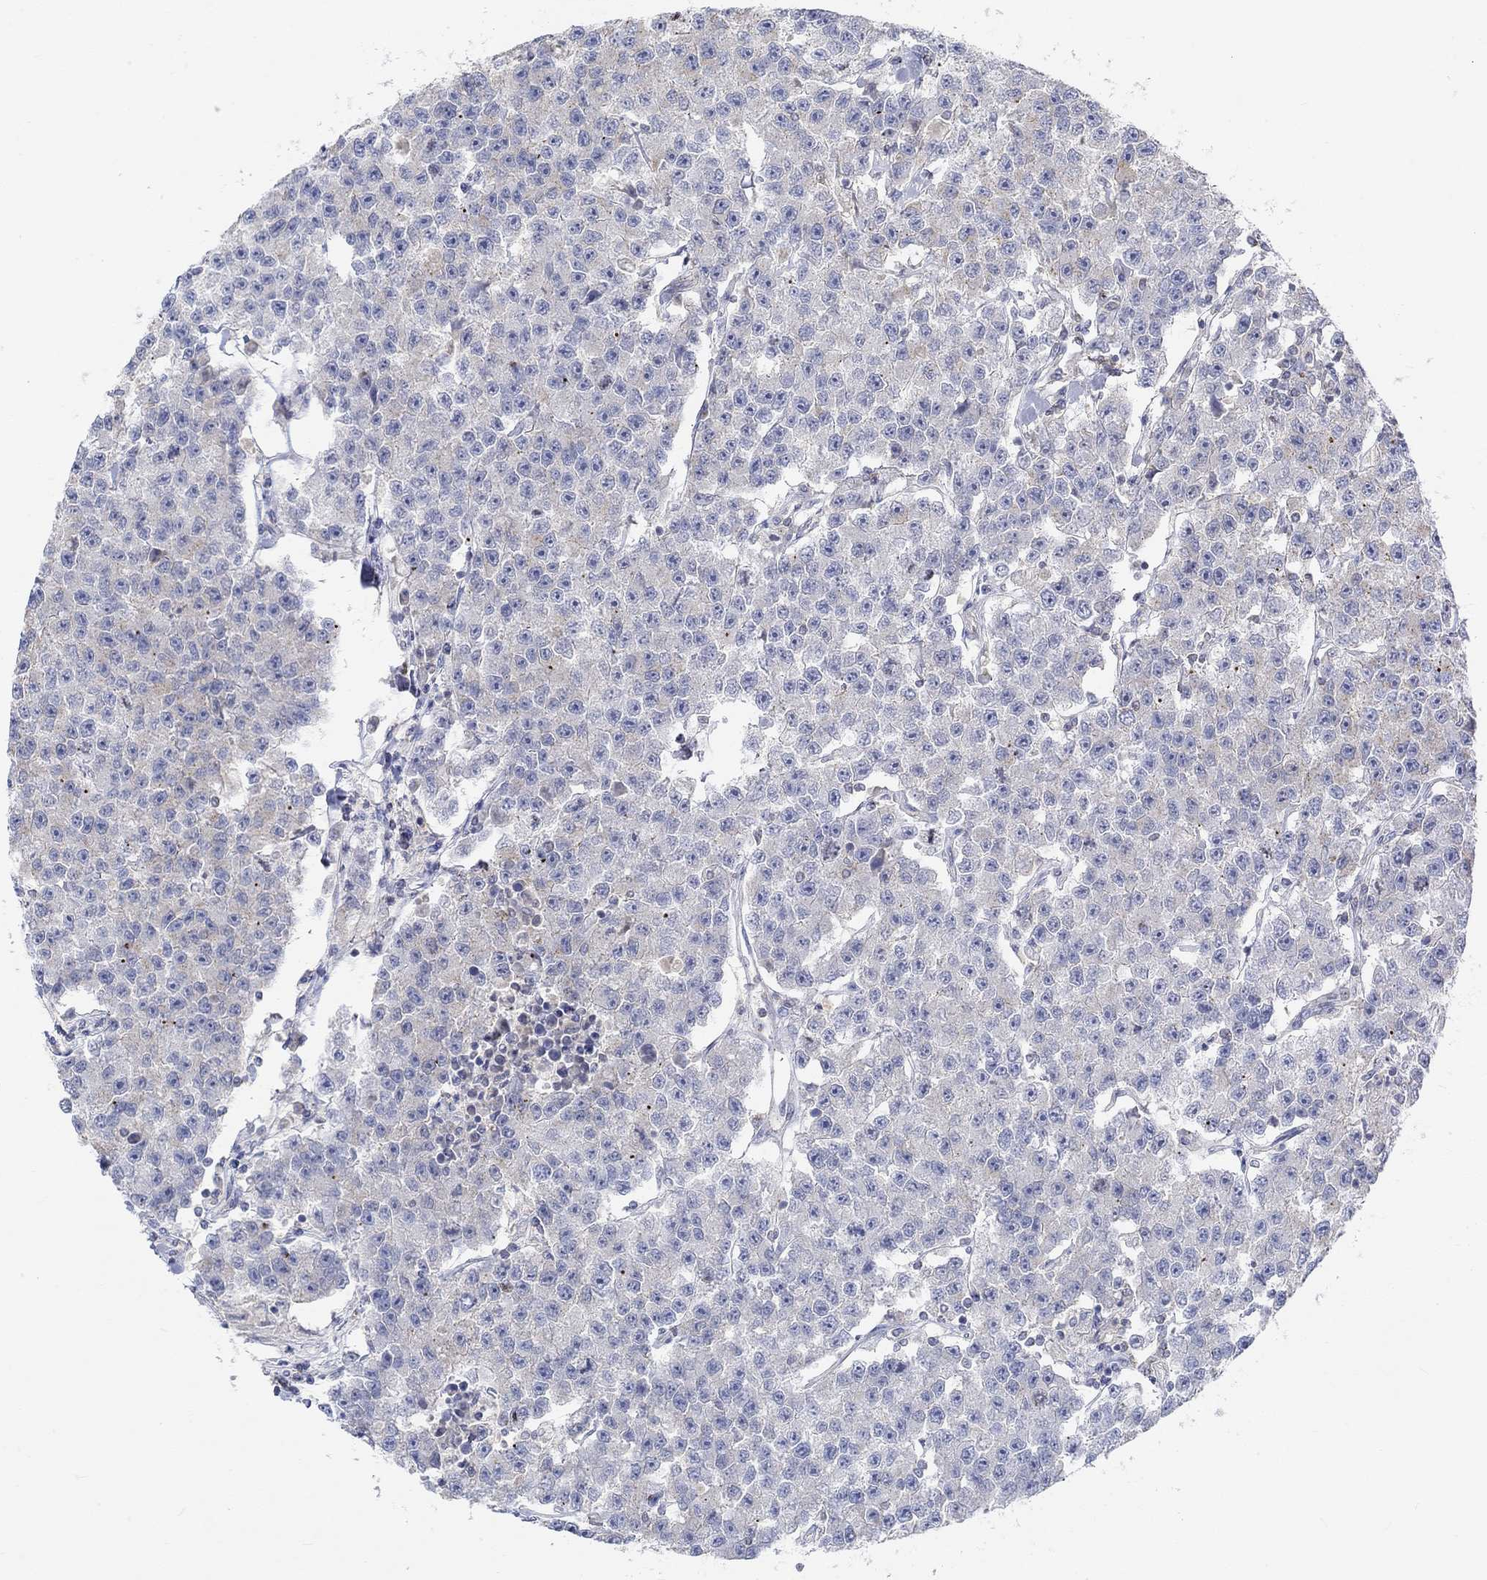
{"staining": {"intensity": "negative", "quantity": "none", "location": "none"}, "tissue": "testis cancer", "cell_type": "Tumor cells", "image_type": "cancer", "snomed": [{"axis": "morphology", "description": "Seminoma, NOS"}, {"axis": "topography", "description": "Testis"}], "caption": "The immunohistochemistry (IHC) image has no significant positivity in tumor cells of testis cancer tissue.", "gene": "NAV3", "patient": {"sex": "male", "age": 59}}